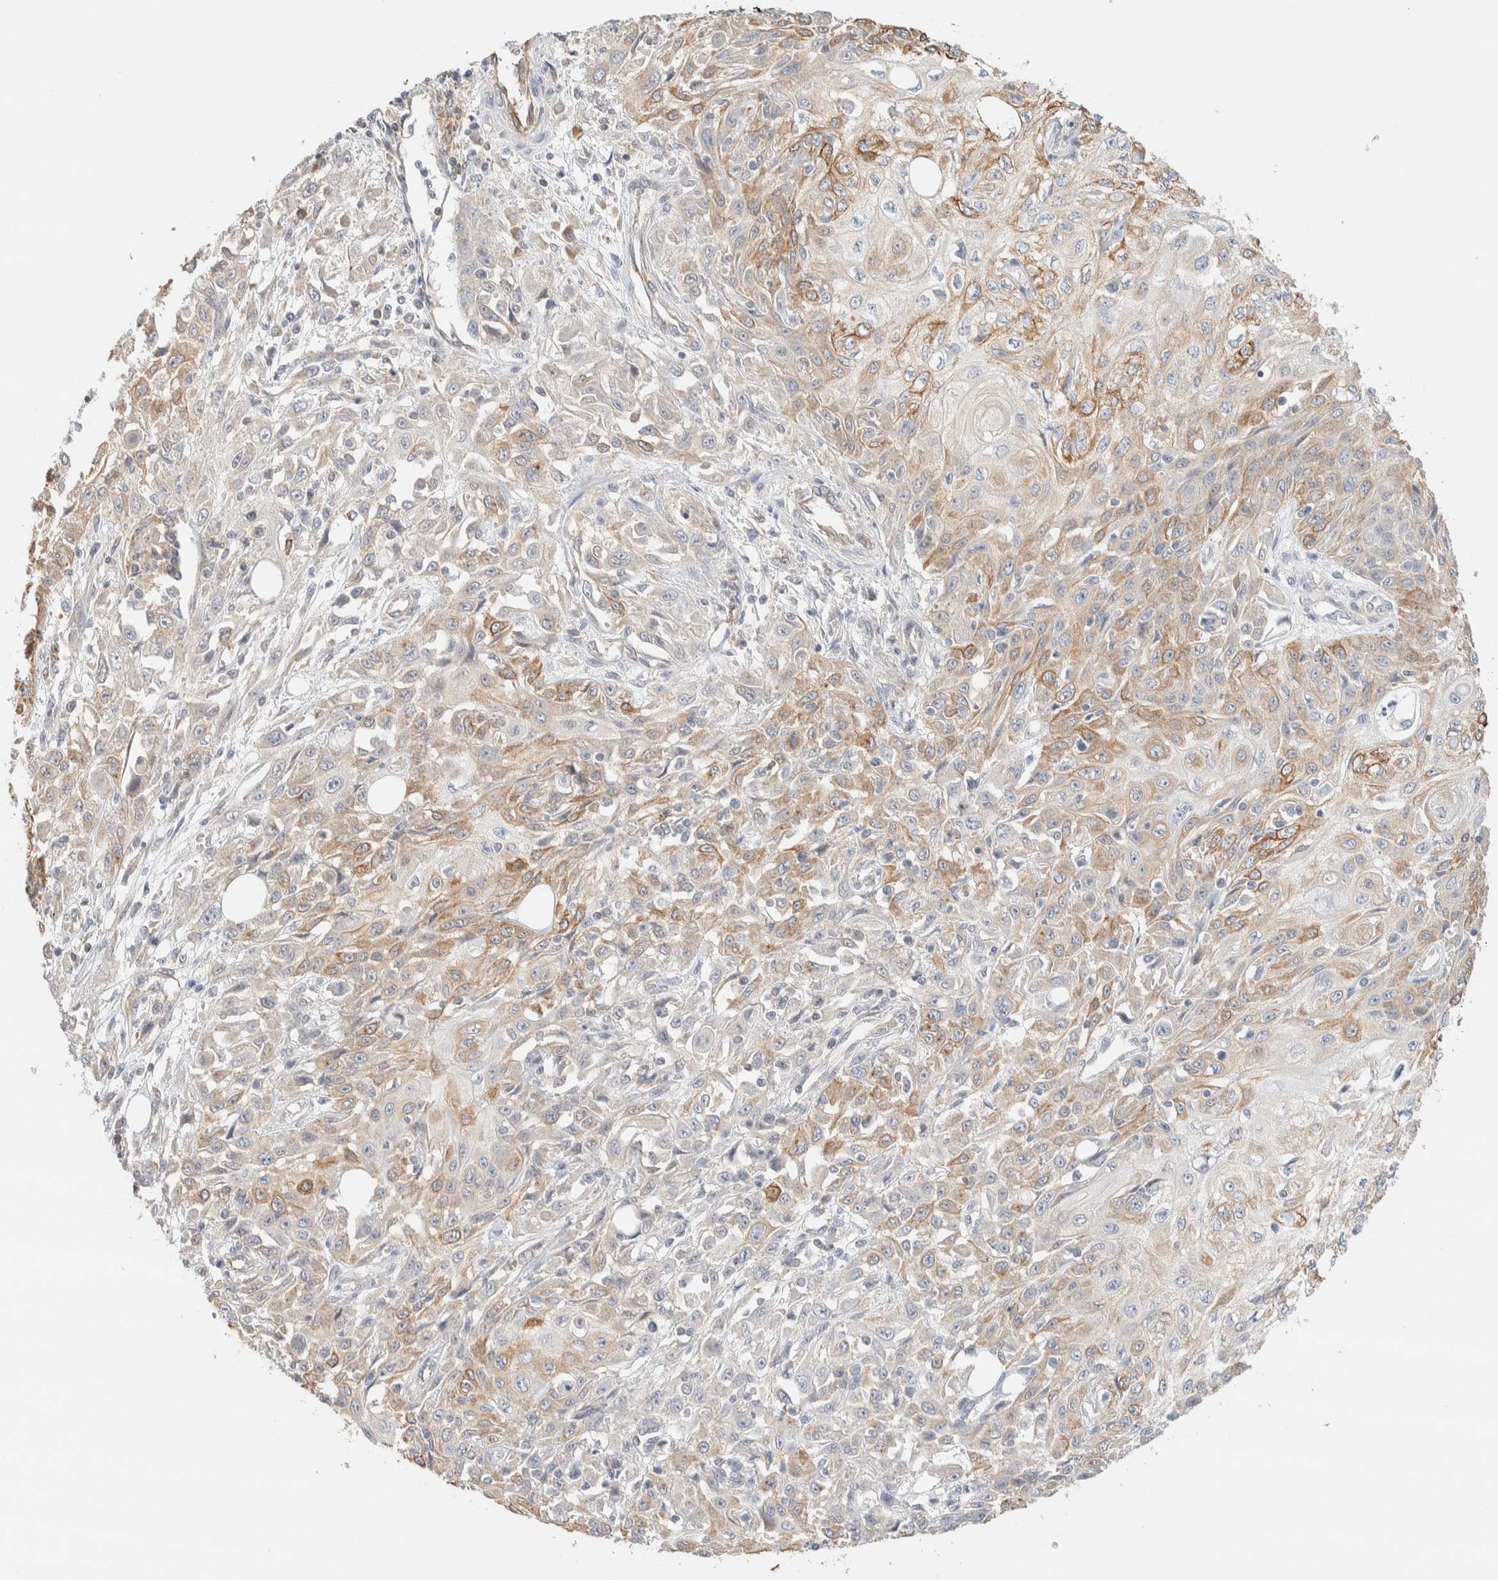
{"staining": {"intensity": "moderate", "quantity": "25%-75%", "location": "cytoplasmic/membranous"}, "tissue": "skin cancer", "cell_type": "Tumor cells", "image_type": "cancer", "snomed": [{"axis": "morphology", "description": "Squamous cell carcinoma, NOS"}, {"axis": "morphology", "description": "Squamous cell carcinoma, metastatic, NOS"}, {"axis": "topography", "description": "Skin"}, {"axis": "topography", "description": "Lymph node"}], "caption": "IHC of metastatic squamous cell carcinoma (skin) demonstrates medium levels of moderate cytoplasmic/membranous expression in approximately 25%-75% of tumor cells.", "gene": "TBC1D8B", "patient": {"sex": "male", "age": 75}}